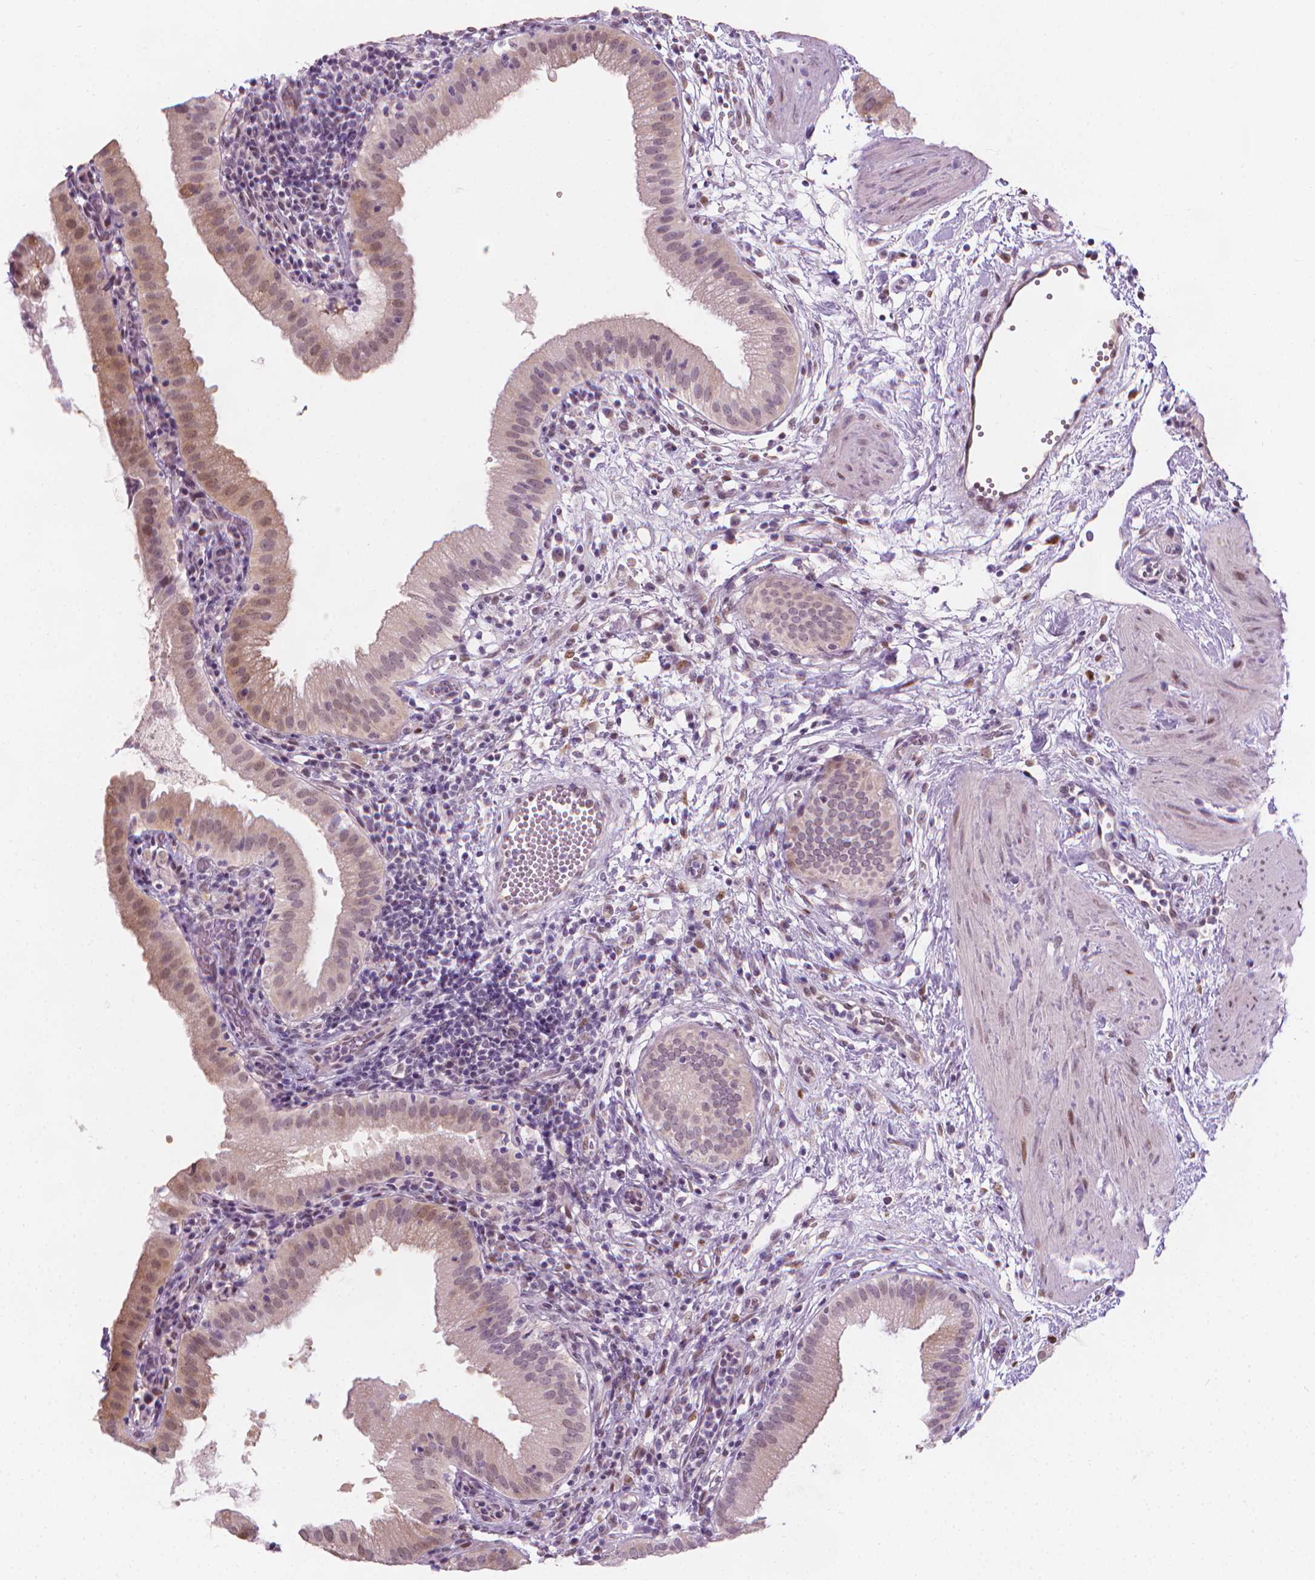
{"staining": {"intensity": "weak", "quantity": "25%-75%", "location": "cytoplasmic/membranous,nuclear"}, "tissue": "gallbladder", "cell_type": "Glandular cells", "image_type": "normal", "snomed": [{"axis": "morphology", "description": "Normal tissue, NOS"}, {"axis": "topography", "description": "Gallbladder"}], "caption": "High-power microscopy captured an IHC photomicrograph of benign gallbladder, revealing weak cytoplasmic/membranous,nuclear expression in about 25%-75% of glandular cells.", "gene": "CDKN1C", "patient": {"sex": "female", "age": 65}}